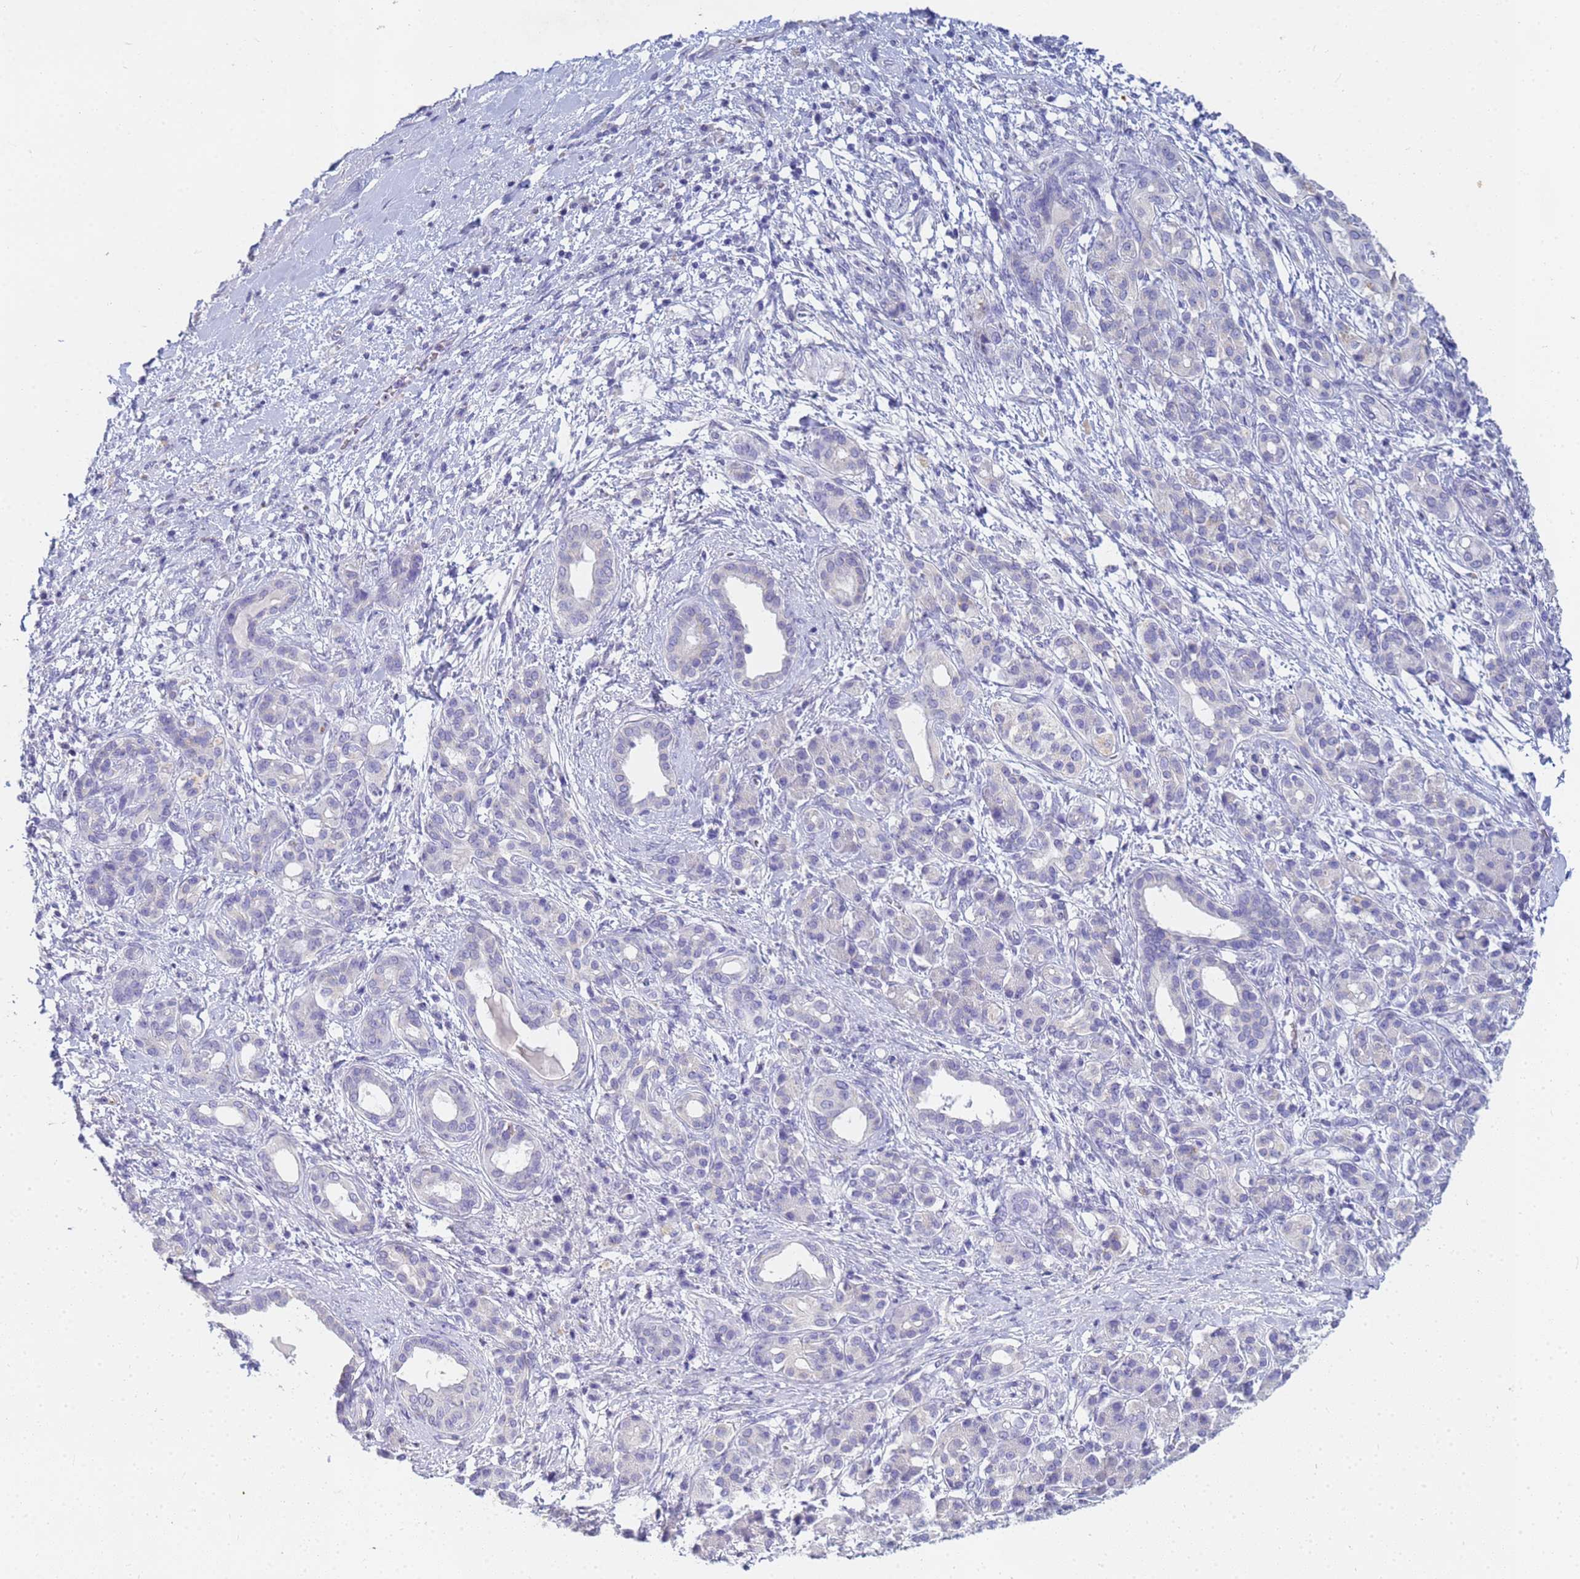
{"staining": {"intensity": "negative", "quantity": "none", "location": "none"}, "tissue": "pancreatic cancer", "cell_type": "Tumor cells", "image_type": "cancer", "snomed": [{"axis": "morphology", "description": "Adenocarcinoma, NOS"}, {"axis": "topography", "description": "Pancreas"}], "caption": "IHC micrograph of human pancreatic adenocarcinoma stained for a protein (brown), which shows no positivity in tumor cells. (Immunohistochemistry, brightfield microscopy, high magnification).", "gene": "B3GNT8", "patient": {"sex": "female", "age": 55}}